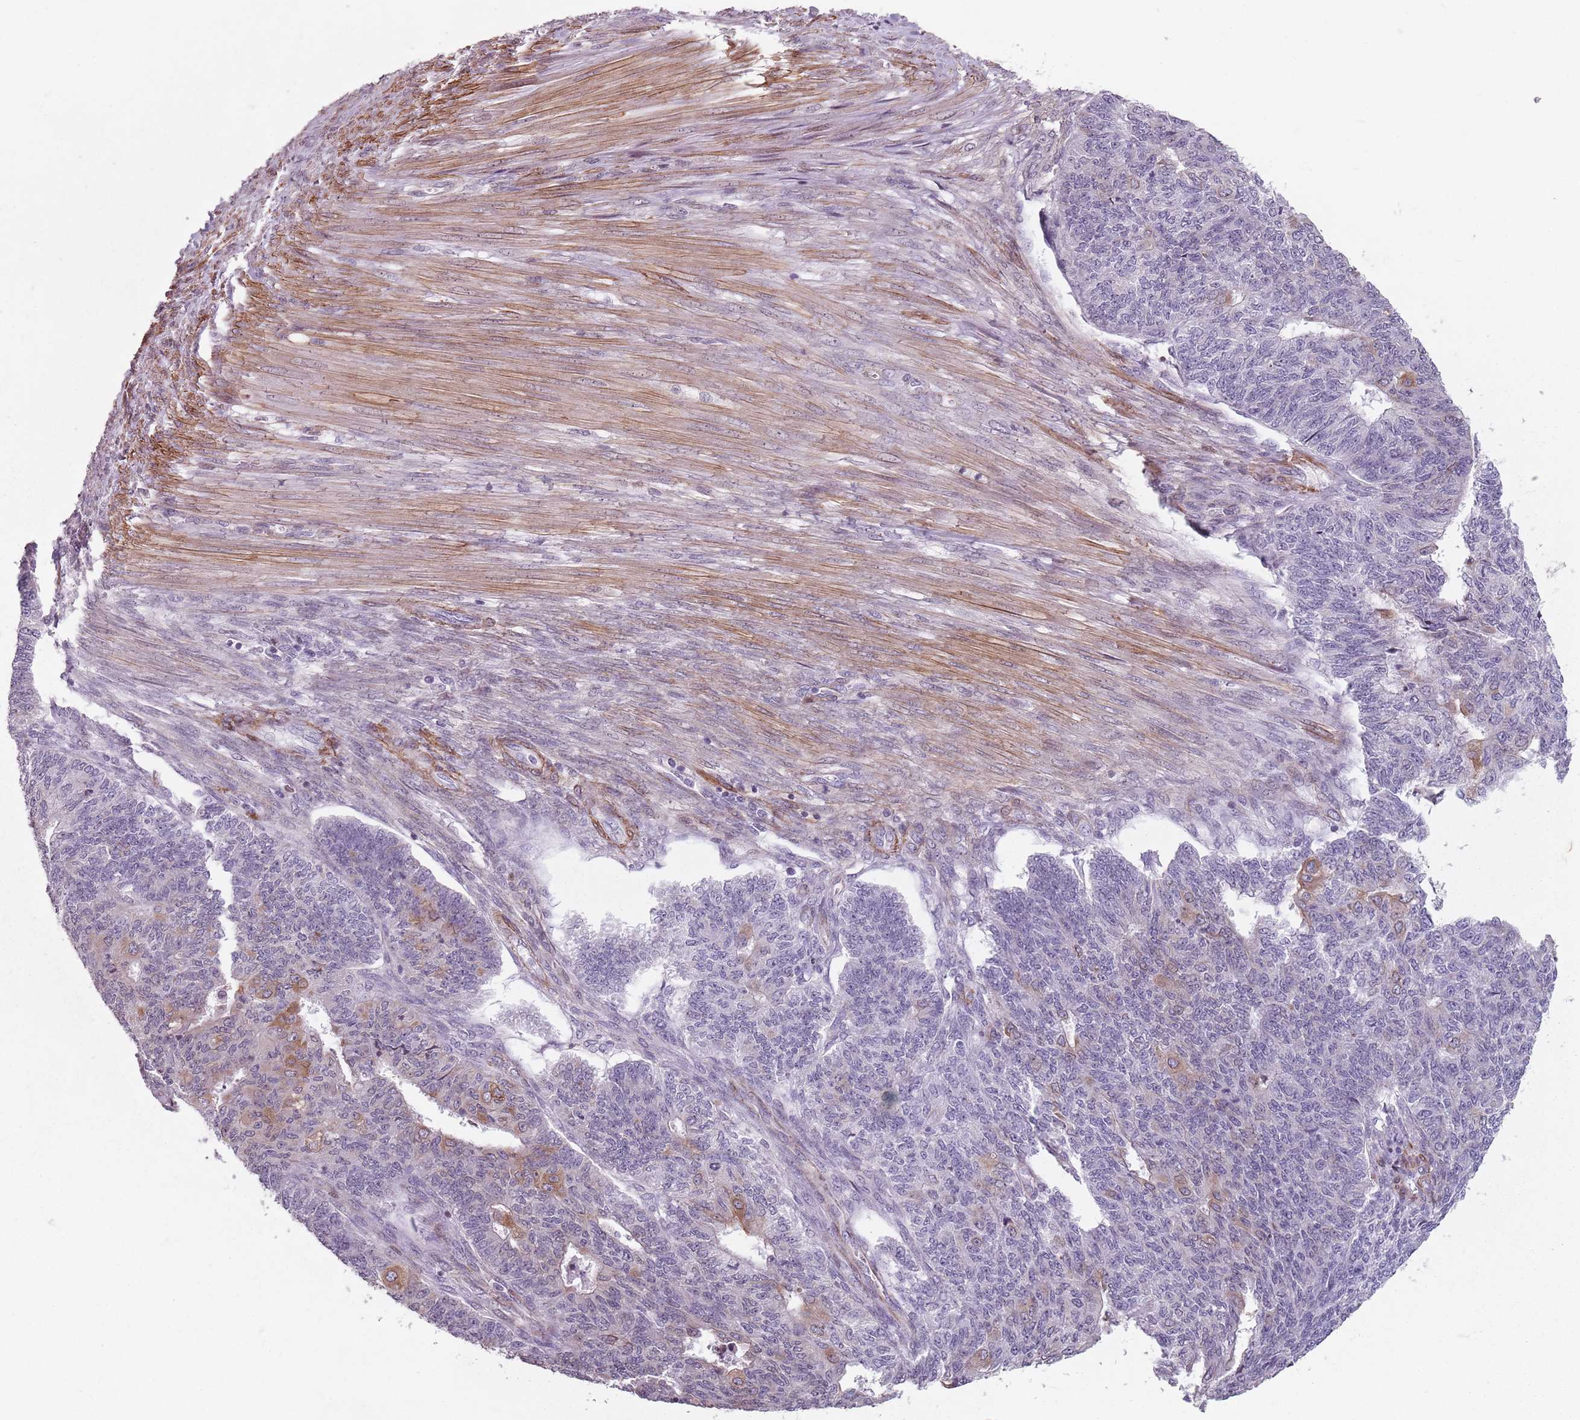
{"staining": {"intensity": "moderate", "quantity": "<25%", "location": "cytoplasmic/membranous"}, "tissue": "endometrial cancer", "cell_type": "Tumor cells", "image_type": "cancer", "snomed": [{"axis": "morphology", "description": "Adenocarcinoma, NOS"}, {"axis": "topography", "description": "Endometrium"}], "caption": "Adenocarcinoma (endometrial) stained with a protein marker shows moderate staining in tumor cells.", "gene": "TMC4", "patient": {"sex": "female", "age": 32}}